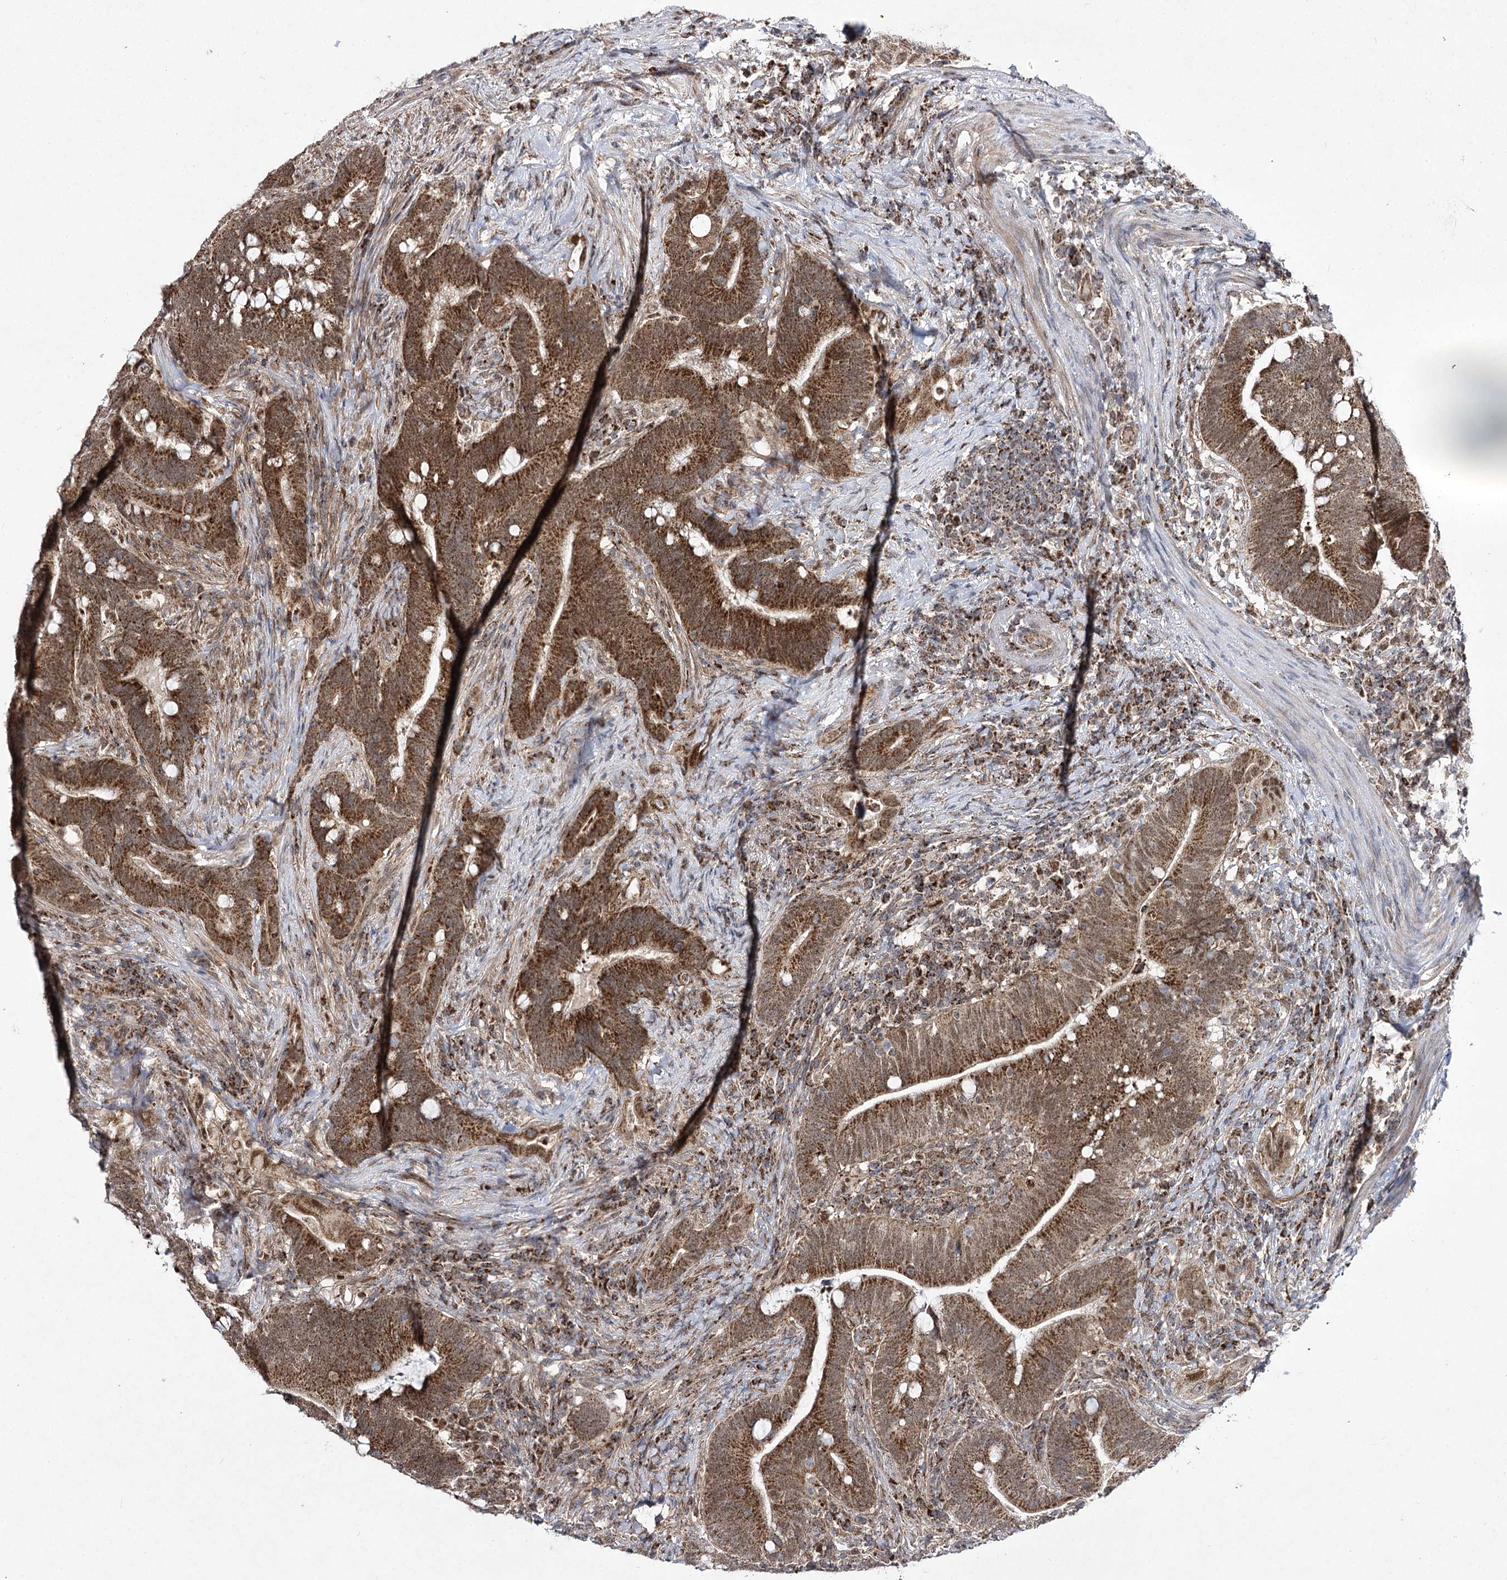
{"staining": {"intensity": "strong", "quantity": ">75%", "location": "cytoplasmic/membranous"}, "tissue": "colorectal cancer", "cell_type": "Tumor cells", "image_type": "cancer", "snomed": [{"axis": "morphology", "description": "Adenocarcinoma, NOS"}, {"axis": "topography", "description": "Colon"}], "caption": "Colorectal cancer tissue shows strong cytoplasmic/membranous expression in approximately >75% of tumor cells", "gene": "SLC4A1AP", "patient": {"sex": "female", "age": 66}}